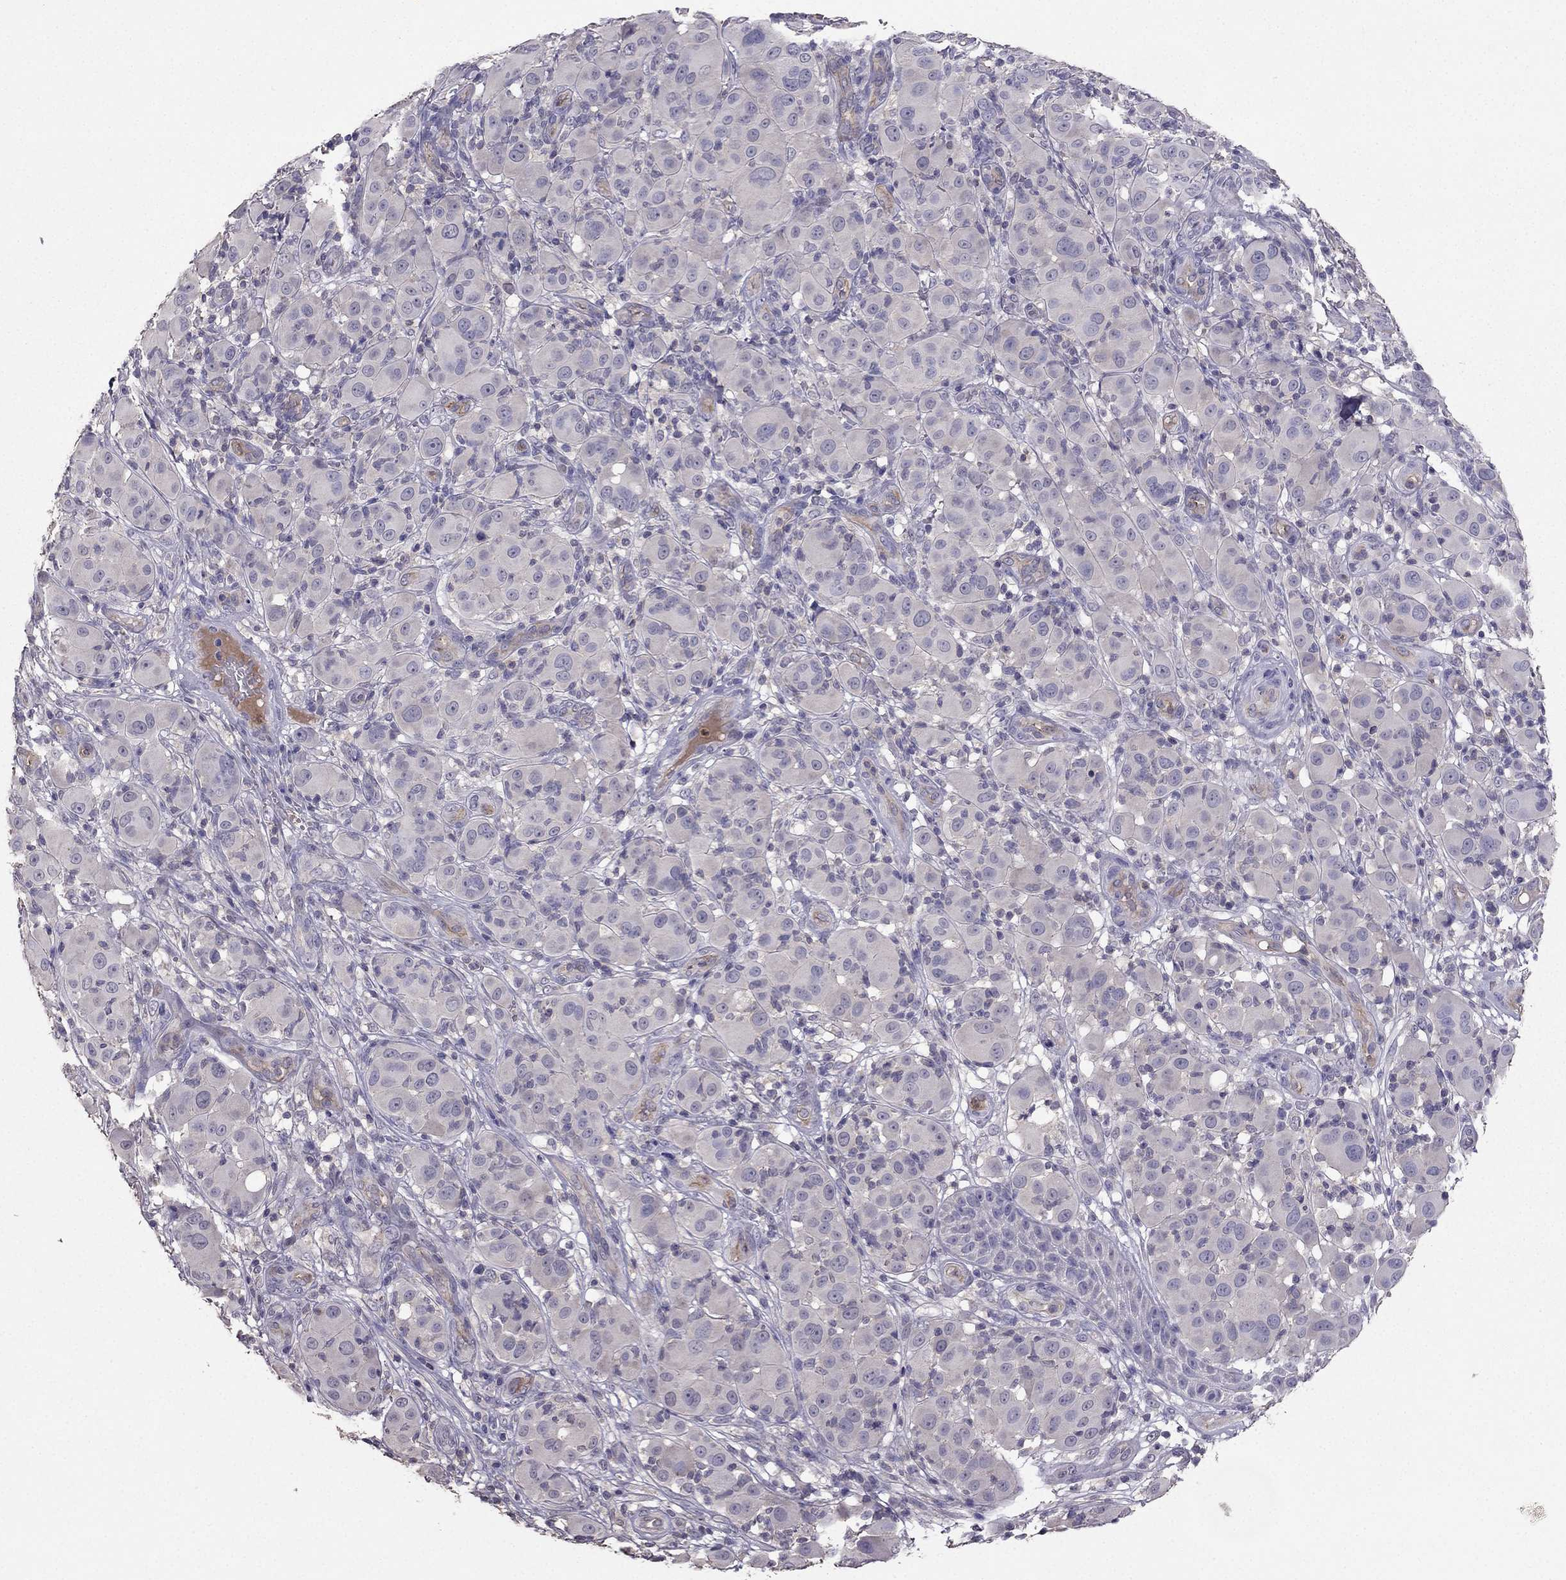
{"staining": {"intensity": "negative", "quantity": "none", "location": "none"}, "tissue": "melanoma", "cell_type": "Tumor cells", "image_type": "cancer", "snomed": [{"axis": "morphology", "description": "Malignant melanoma, NOS"}, {"axis": "topography", "description": "Skin"}], "caption": "Malignant melanoma was stained to show a protein in brown. There is no significant expression in tumor cells.", "gene": "RFLNB", "patient": {"sex": "female", "age": 87}}